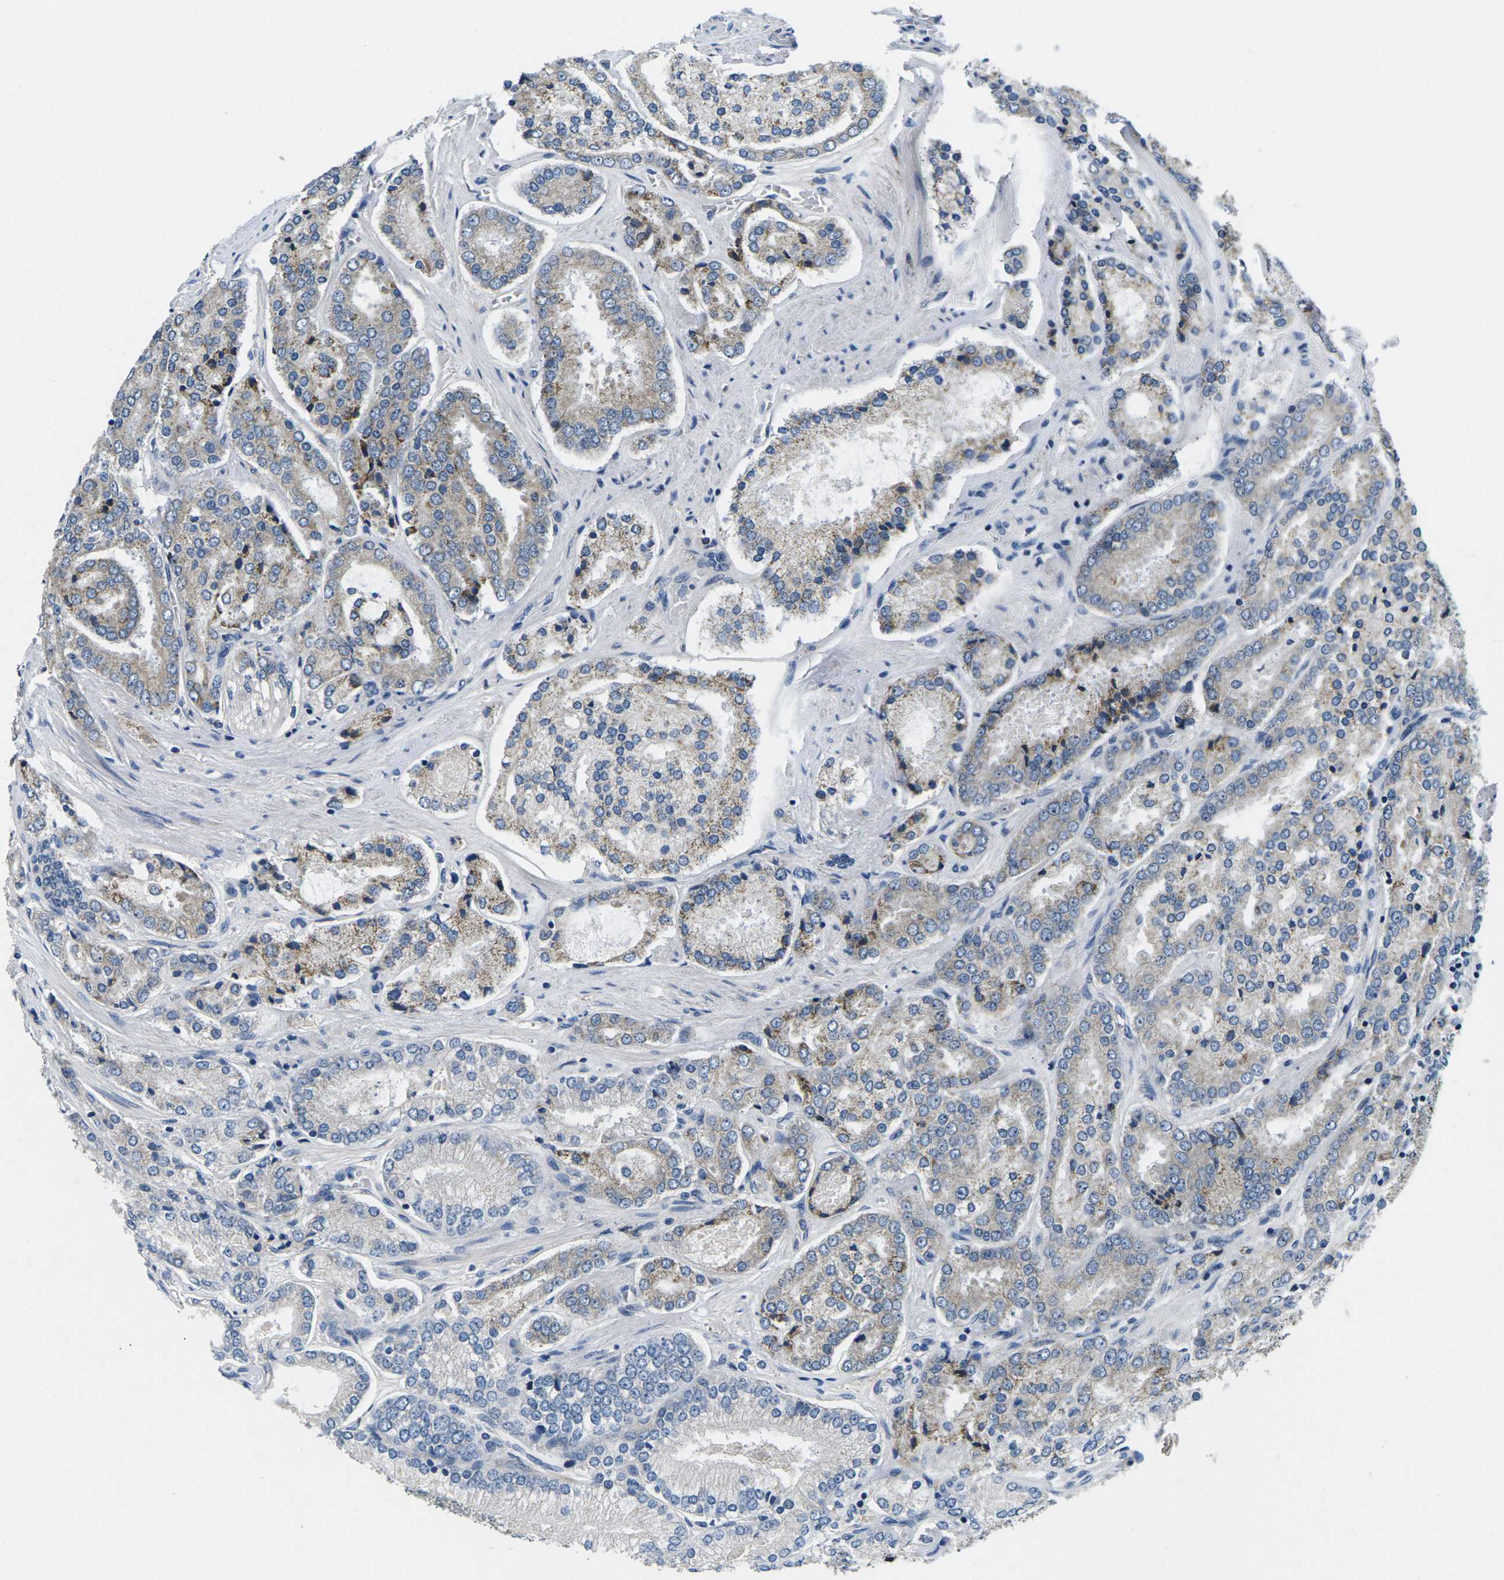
{"staining": {"intensity": "weak", "quantity": "<25%", "location": "cytoplasmic/membranous"}, "tissue": "prostate cancer", "cell_type": "Tumor cells", "image_type": "cancer", "snomed": [{"axis": "morphology", "description": "Adenocarcinoma, High grade"}, {"axis": "topography", "description": "Prostate"}], "caption": "Prostate cancer was stained to show a protein in brown. There is no significant positivity in tumor cells. Brightfield microscopy of immunohistochemistry stained with DAB (brown) and hematoxylin (blue), captured at high magnification.", "gene": "ERGIC3", "patient": {"sex": "male", "age": 65}}